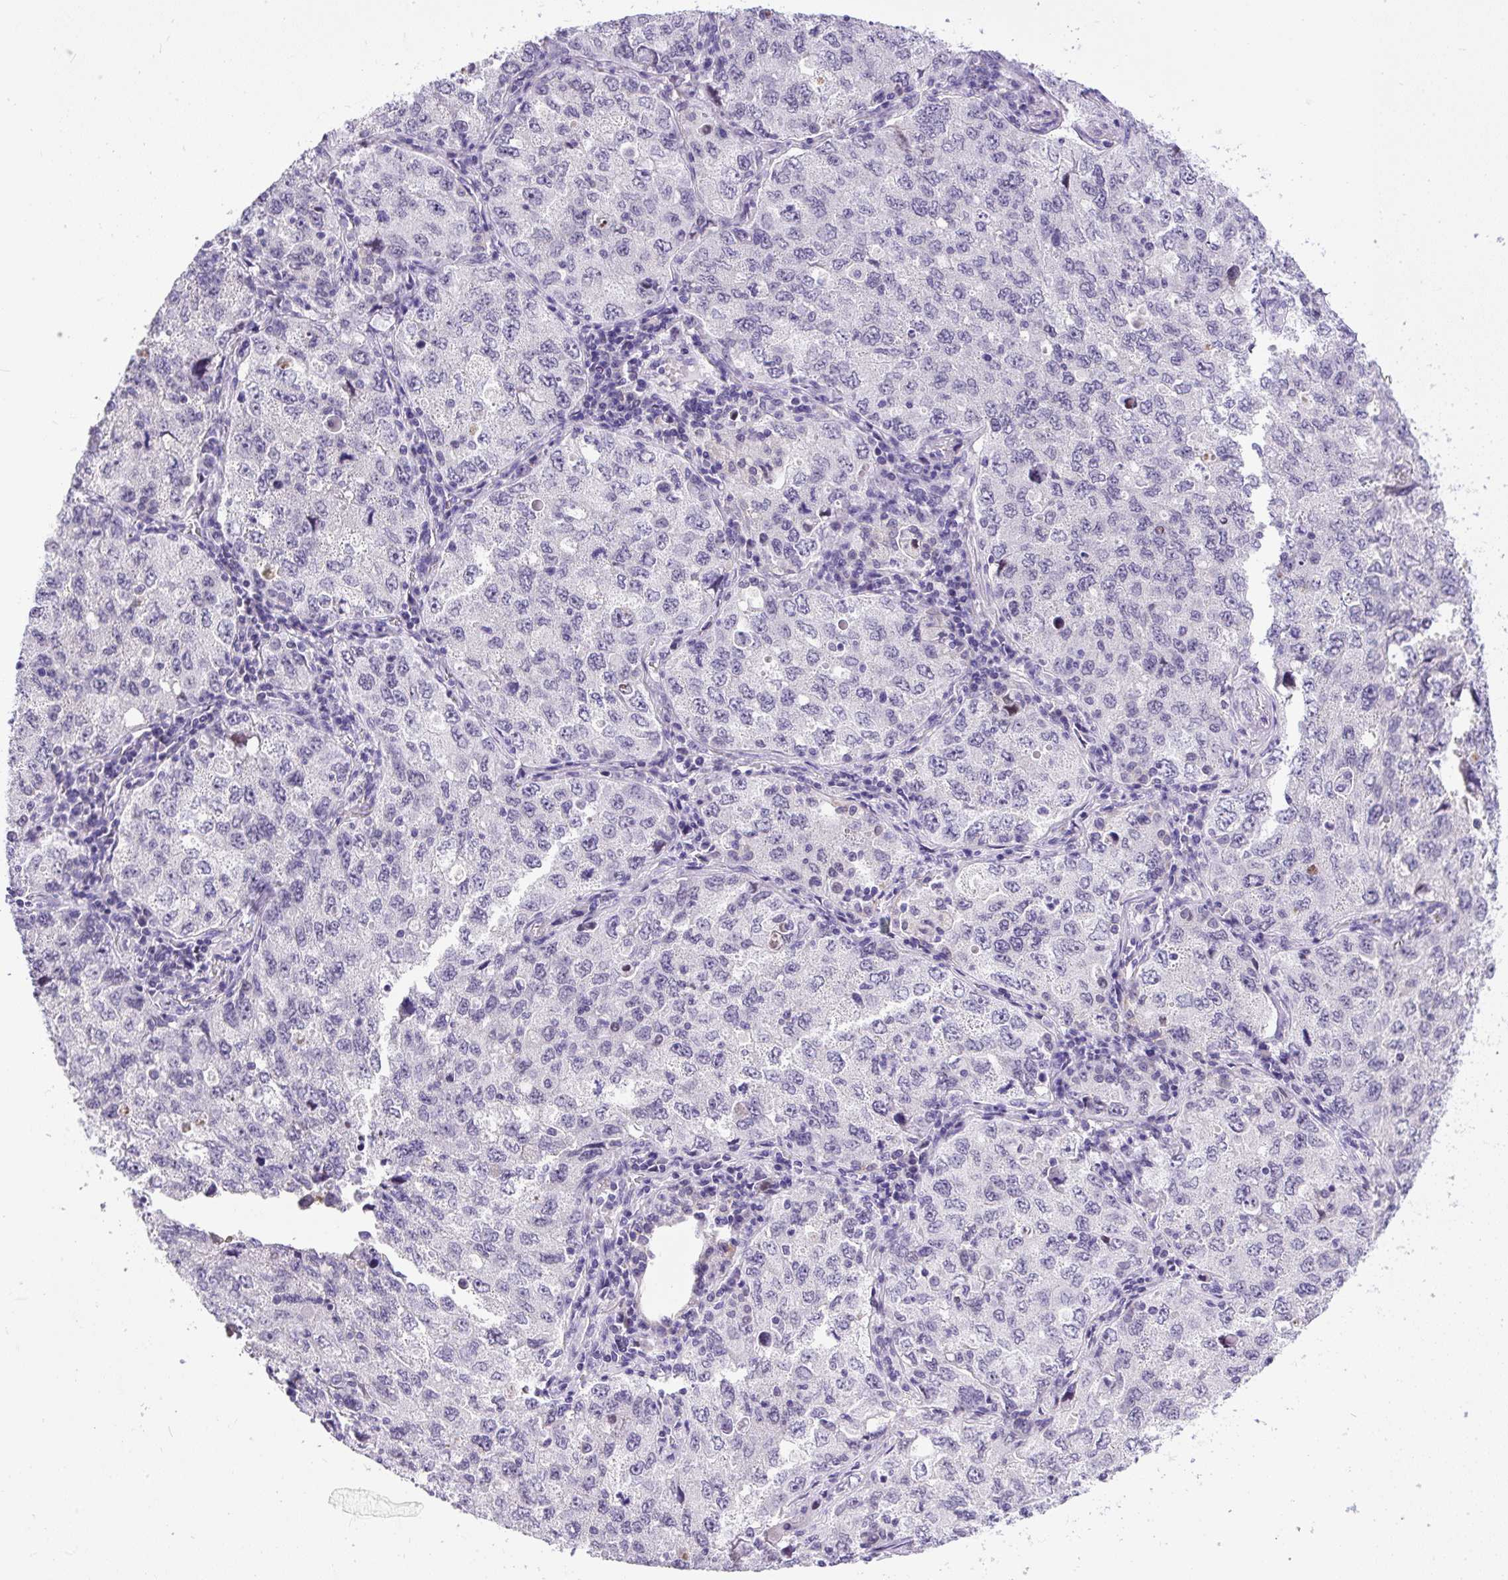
{"staining": {"intensity": "negative", "quantity": "none", "location": "none"}, "tissue": "lung cancer", "cell_type": "Tumor cells", "image_type": "cancer", "snomed": [{"axis": "morphology", "description": "Adenocarcinoma, NOS"}, {"axis": "topography", "description": "Lung"}], "caption": "There is no significant expression in tumor cells of lung cancer.", "gene": "WNT10B", "patient": {"sex": "female", "age": 57}}